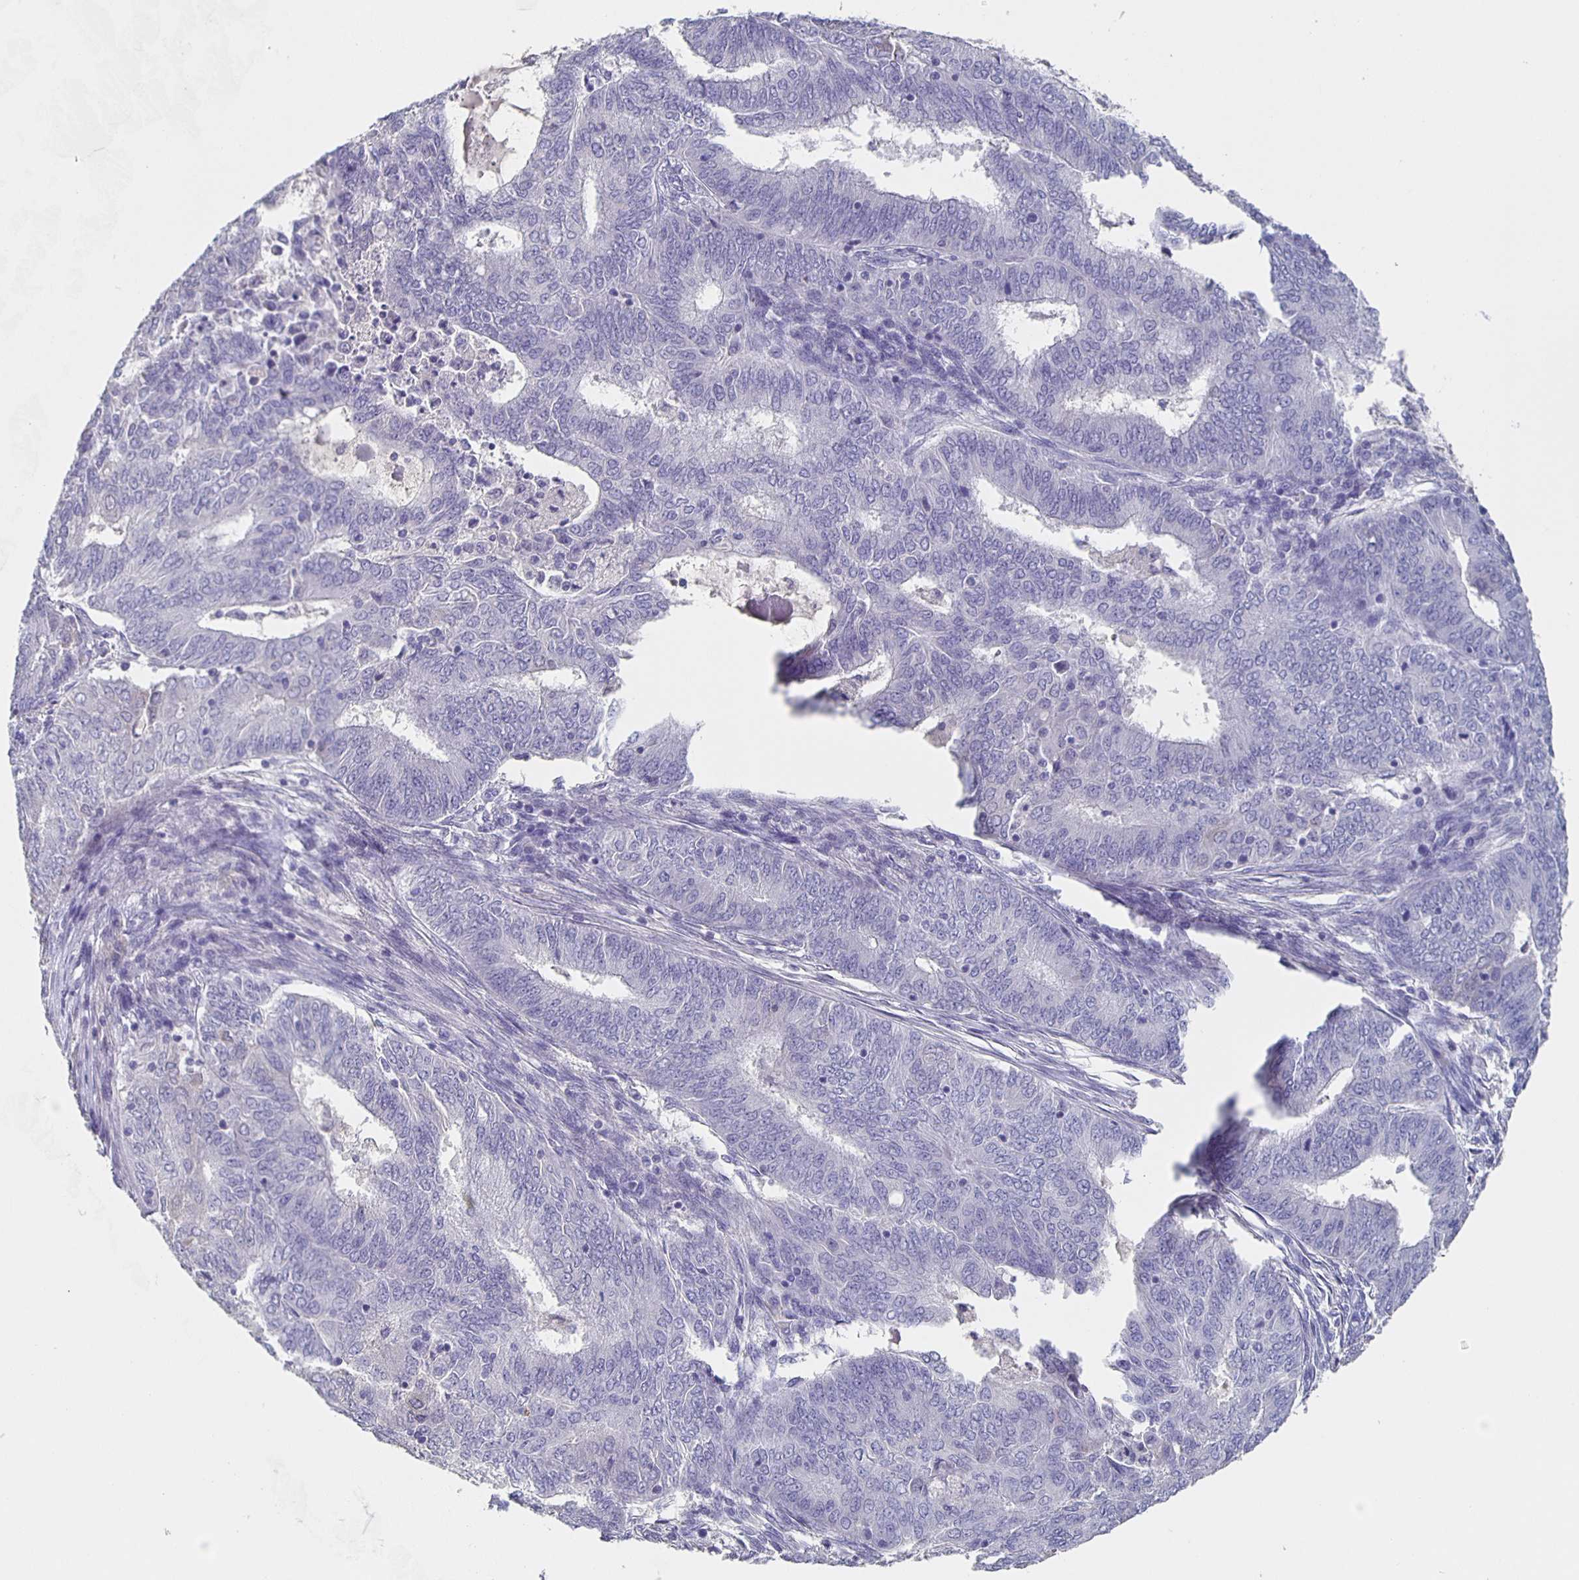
{"staining": {"intensity": "negative", "quantity": "none", "location": "none"}, "tissue": "endometrial cancer", "cell_type": "Tumor cells", "image_type": "cancer", "snomed": [{"axis": "morphology", "description": "Adenocarcinoma, NOS"}, {"axis": "topography", "description": "Endometrium"}], "caption": "This photomicrograph is of endometrial cancer (adenocarcinoma) stained with immunohistochemistry (IHC) to label a protein in brown with the nuclei are counter-stained blue. There is no staining in tumor cells. (Stains: DAB (3,3'-diaminobenzidine) immunohistochemistry (IHC) with hematoxylin counter stain, Microscopy: brightfield microscopy at high magnification).", "gene": "CACNA2D2", "patient": {"sex": "female", "age": 62}}